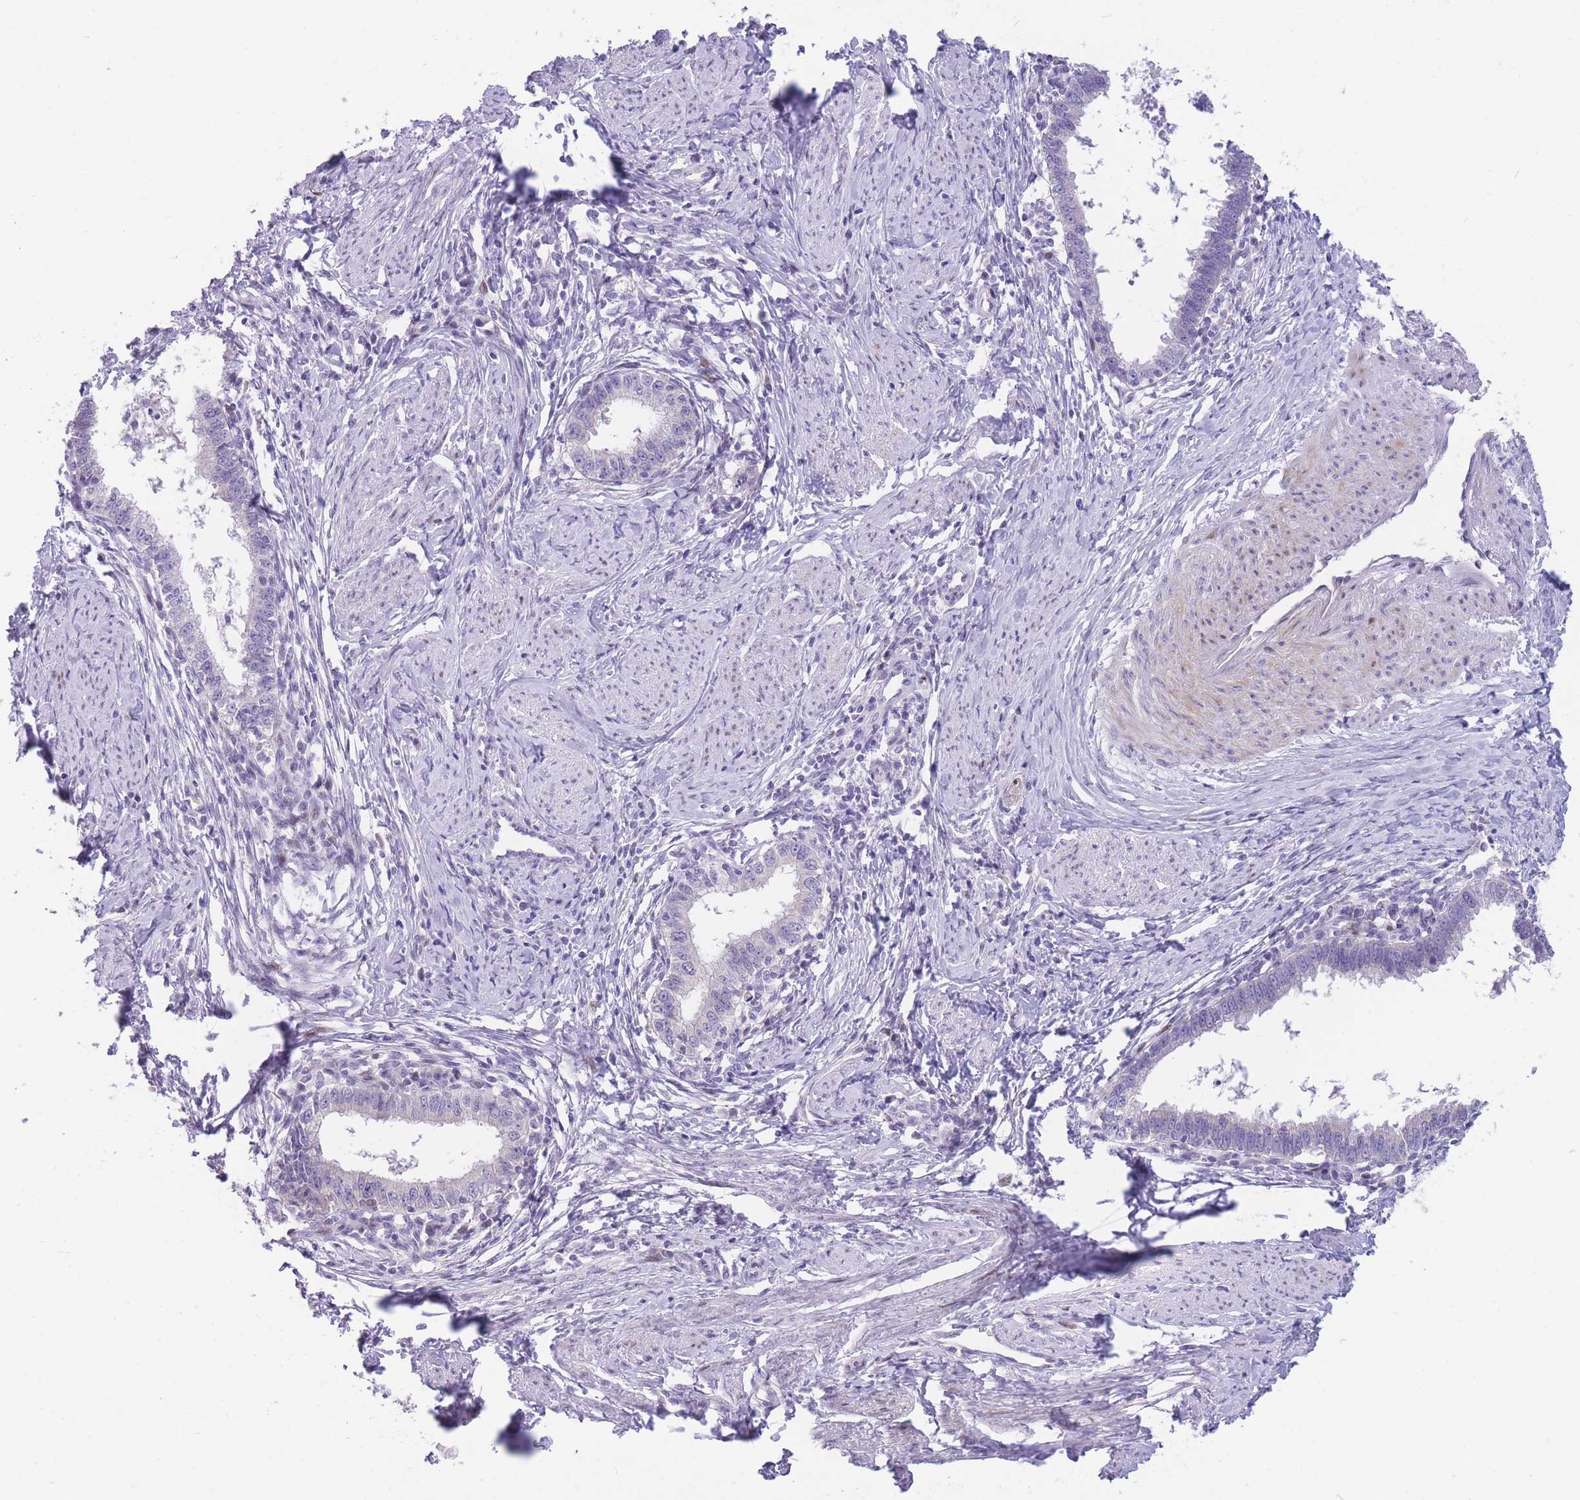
{"staining": {"intensity": "negative", "quantity": "none", "location": "none"}, "tissue": "cervical cancer", "cell_type": "Tumor cells", "image_type": "cancer", "snomed": [{"axis": "morphology", "description": "Adenocarcinoma, NOS"}, {"axis": "topography", "description": "Cervix"}], "caption": "Immunohistochemistry micrograph of neoplastic tissue: human cervical adenocarcinoma stained with DAB (3,3'-diaminobenzidine) reveals no significant protein expression in tumor cells.", "gene": "SHCBP1", "patient": {"sex": "female", "age": 36}}